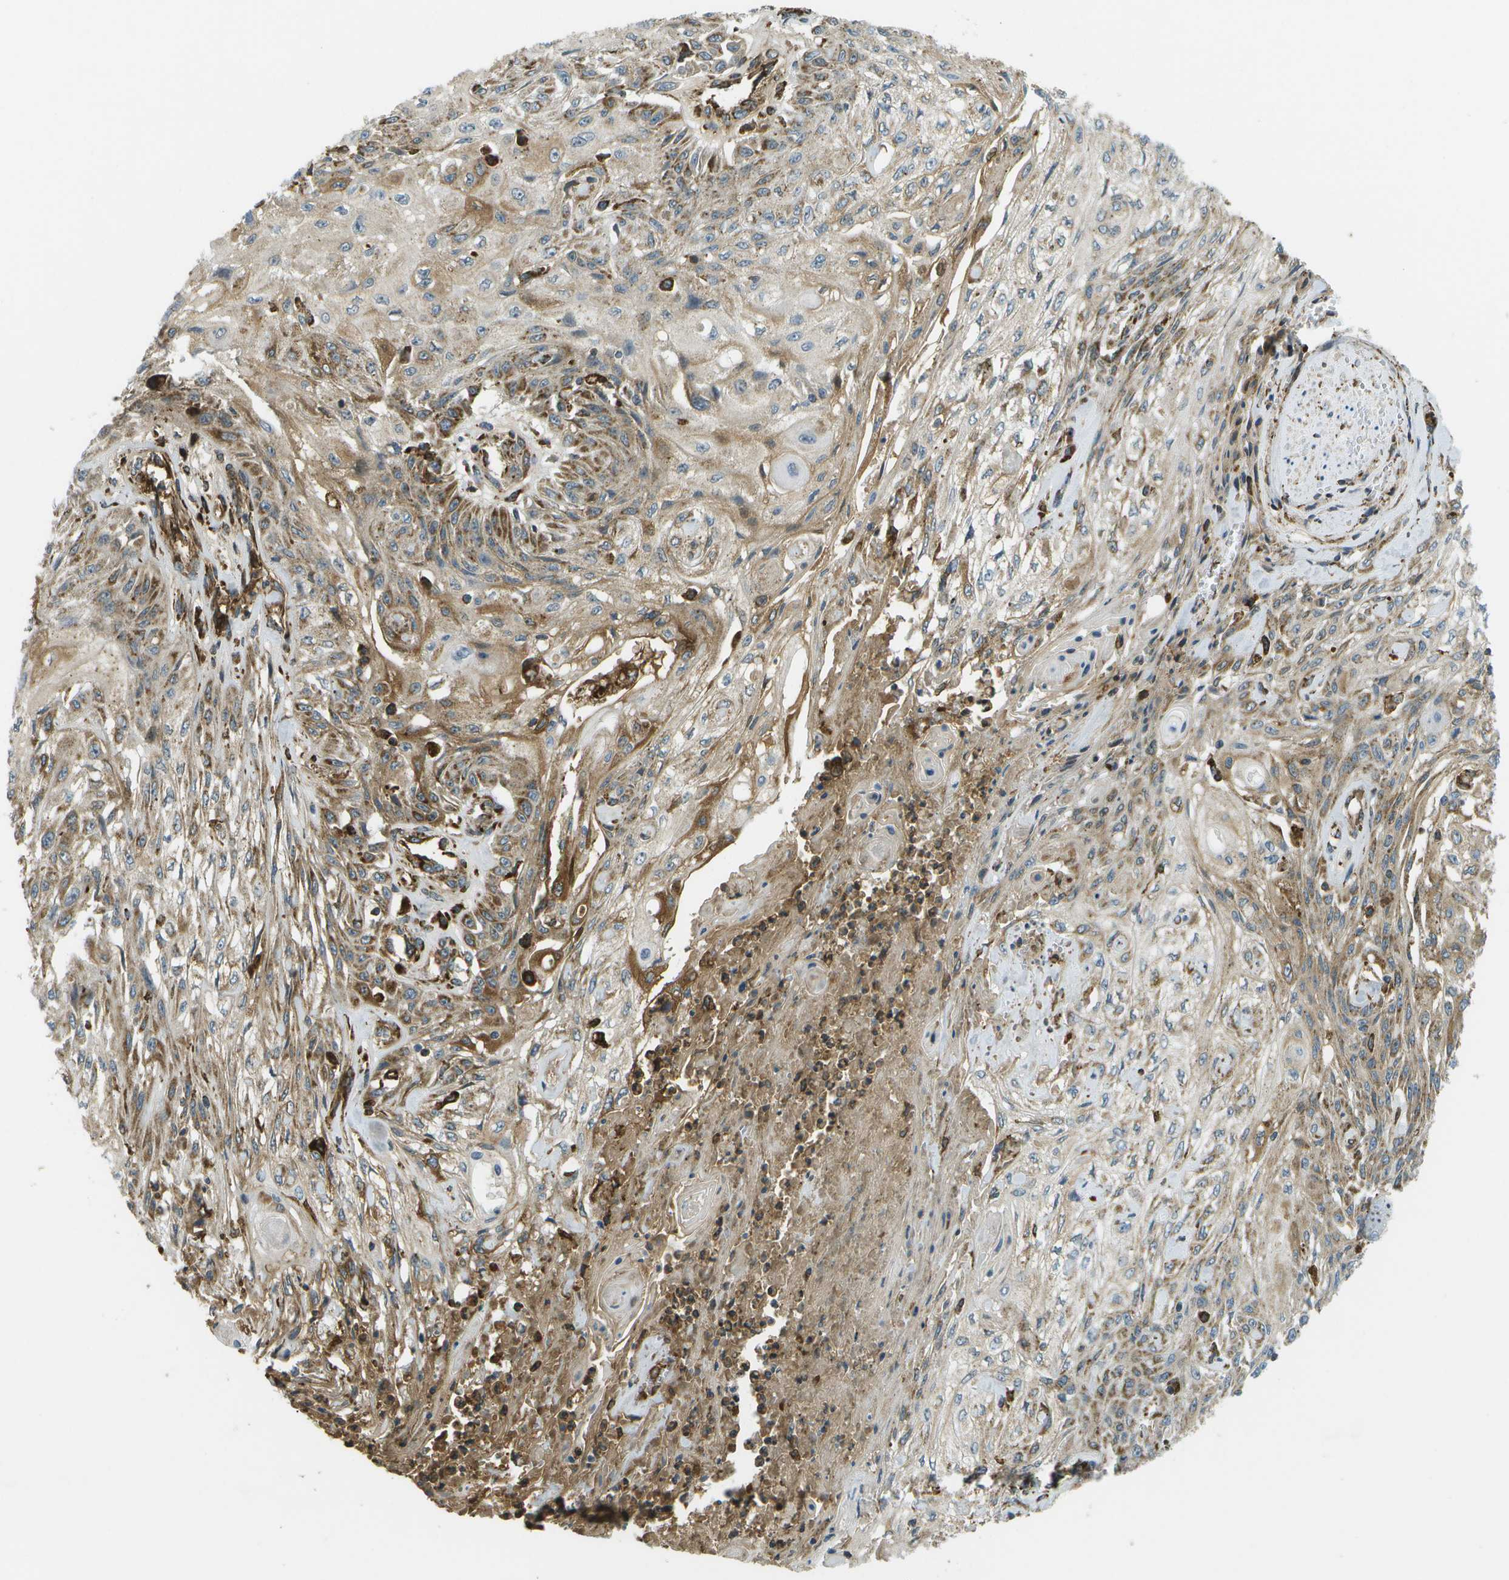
{"staining": {"intensity": "moderate", "quantity": ">75%", "location": "cytoplasmic/membranous"}, "tissue": "skin cancer", "cell_type": "Tumor cells", "image_type": "cancer", "snomed": [{"axis": "morphology", "description": "Squamous cell carcinoma, NOS"}, {"axis": "morphology", "description": "Squamous cell carcinoma, metastatic, NOS"}, {"axis": "topography", "description": "Skin"}, {"axis": "topography", "description": "Lymph node"}], "caption": "Skin metastatic squamous cell carcinoma stained for a protein demonstrates moderate cytoplasmic/membranous positivity in tumor cells.", "gene": "USP30", "patient": {"sex": "male", "age": 75}}